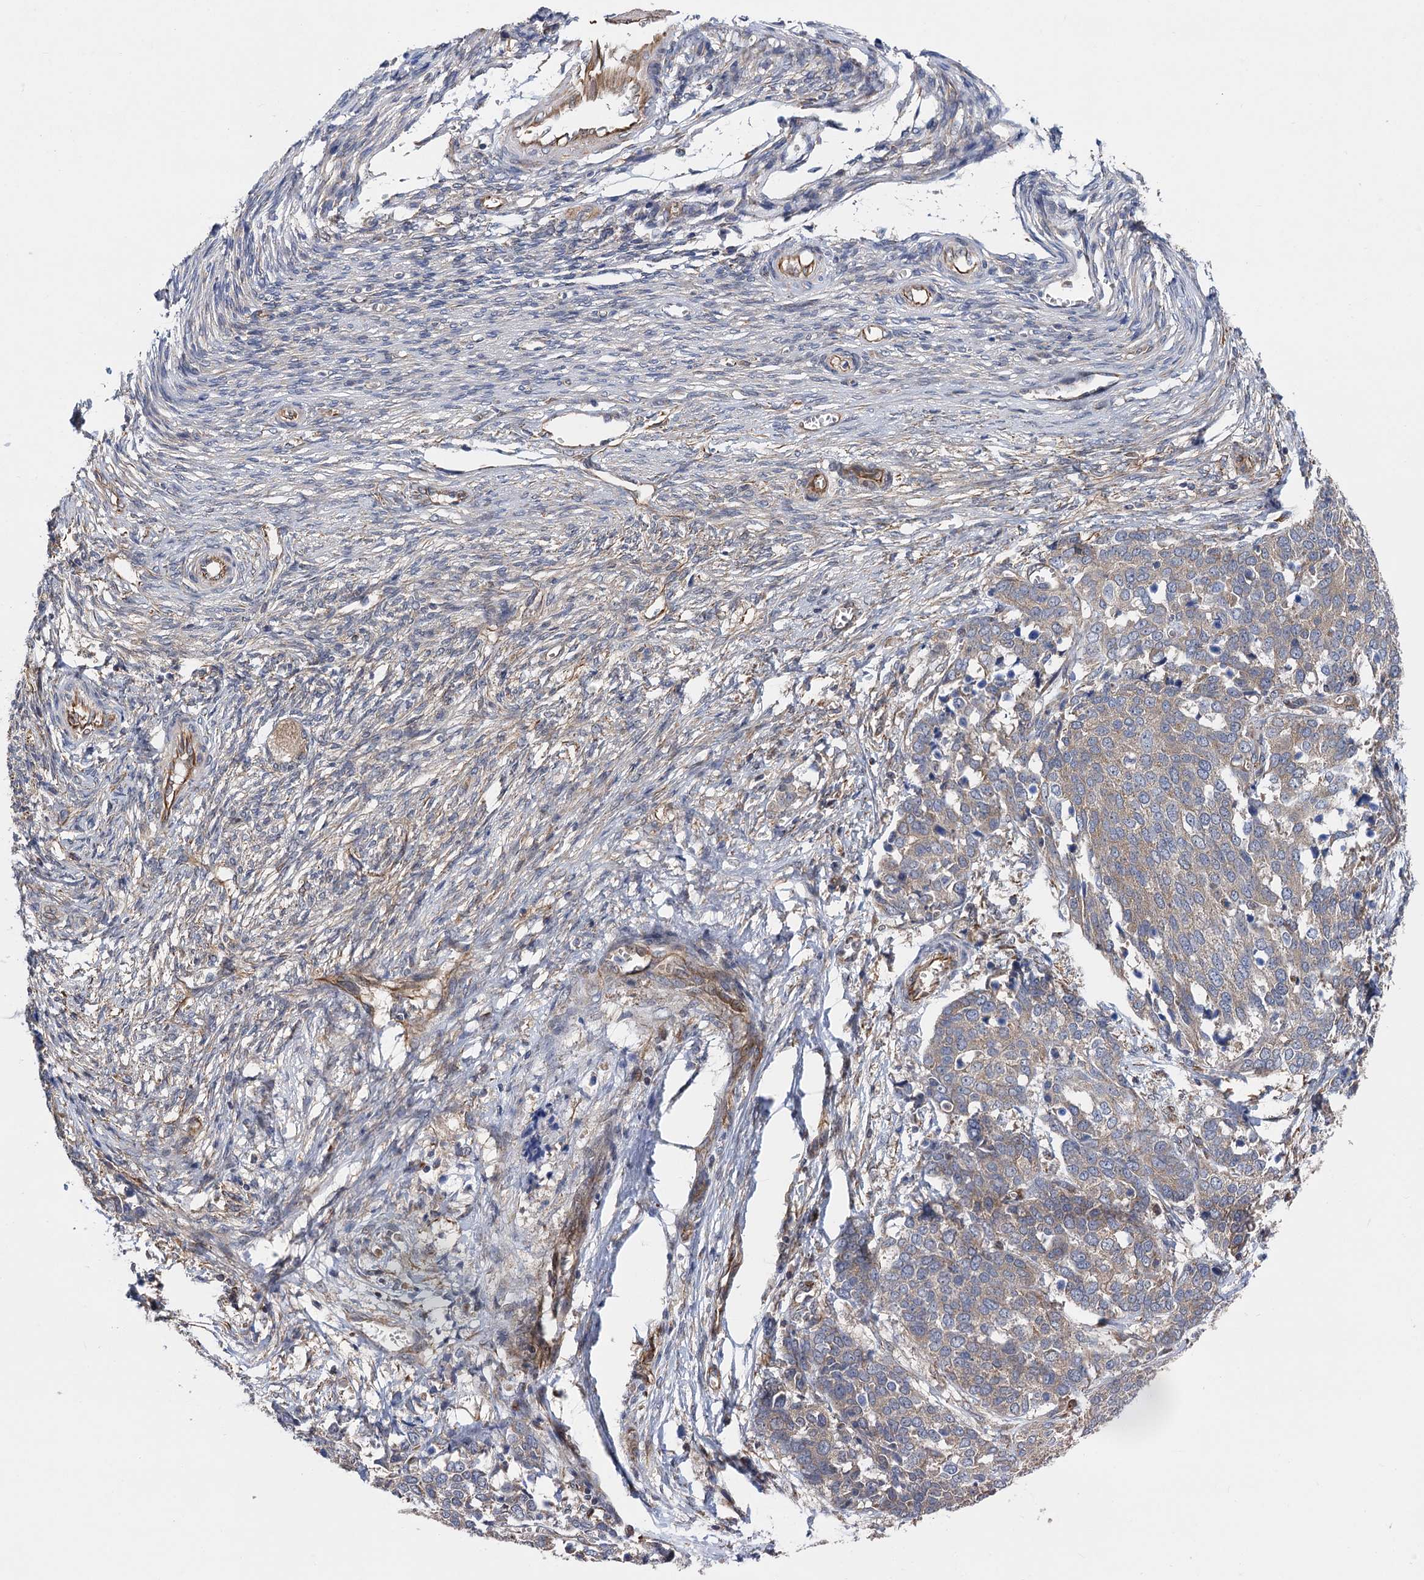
{"staining": {"intensity": "weak", "quantity": "<25%", "location": "cytoplasmic/membranous"}, "tissue": "ovarian cancer", "cell_type": "Tumor cells", "image_type": "cancer", "snomed": [{"axis": "morphology", "description": "Cystadenocarcinoma, serous, NOS"}, {"axis": "topography", "description": "Ovary"}], "caption": "The micrograph demonstrates no significant staining in tumor cells of ovarian serous cystadenocarcinoma.", "gene": "PJA2", "patient": {"sex": "female", "age": 44}}